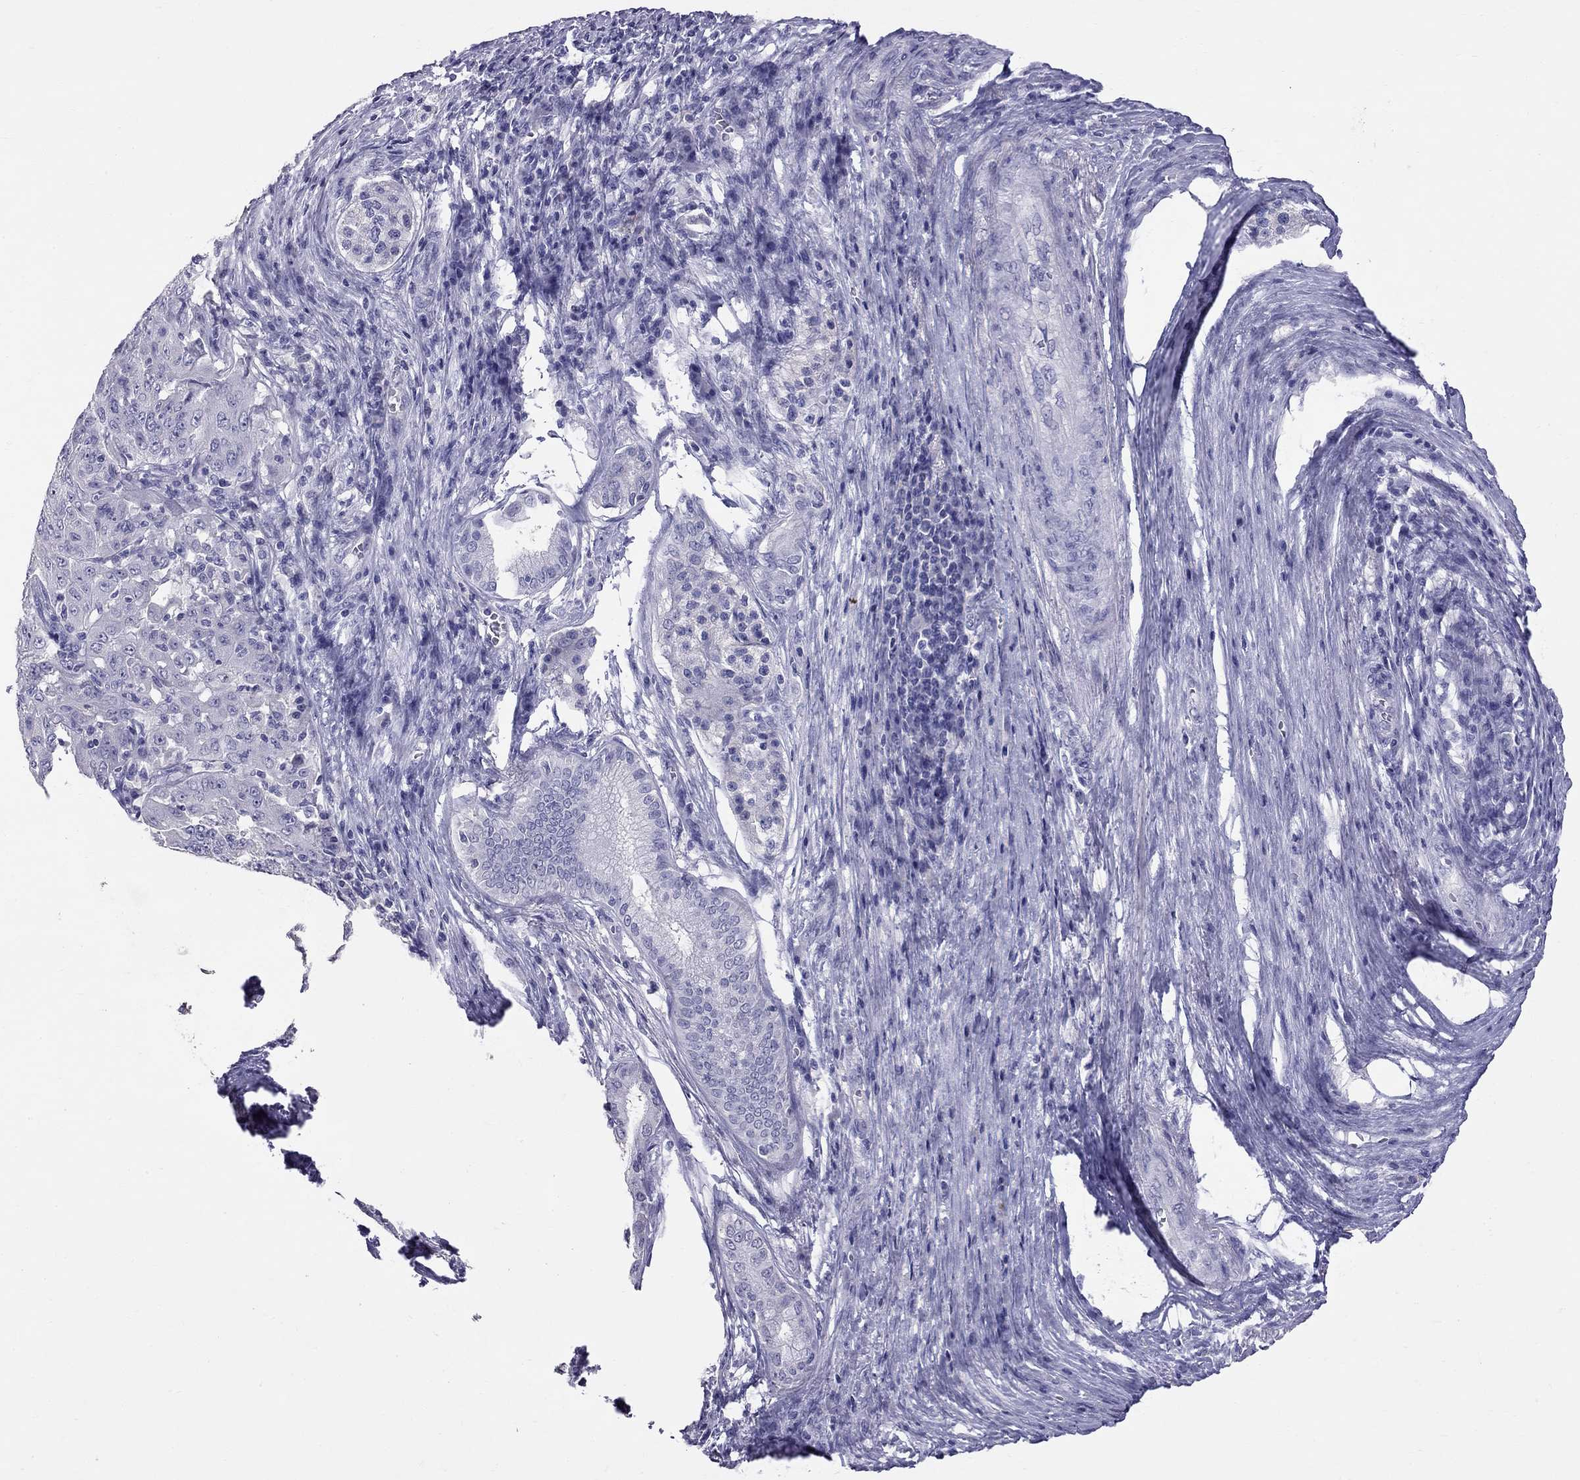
{"staining": {"intensity": "negative", "quantity": "none", "location": "none"}, "tissue": "pancreatic cancer", "cell_type": "Tumor cells", "image_type": "cancer", "snomed": [{"axis": "morphology", "description": "Adenocarcinoma, NOS"}, {"axis": "topography", "description": "Pancreas"}], "caption": "Immunohistochemistry of human pancreatic cancer (adenocarcinoma) displays no positivity in tumor cells.", "gene": "CFAP91", "patient": {"sex": "male", "age": 63}}